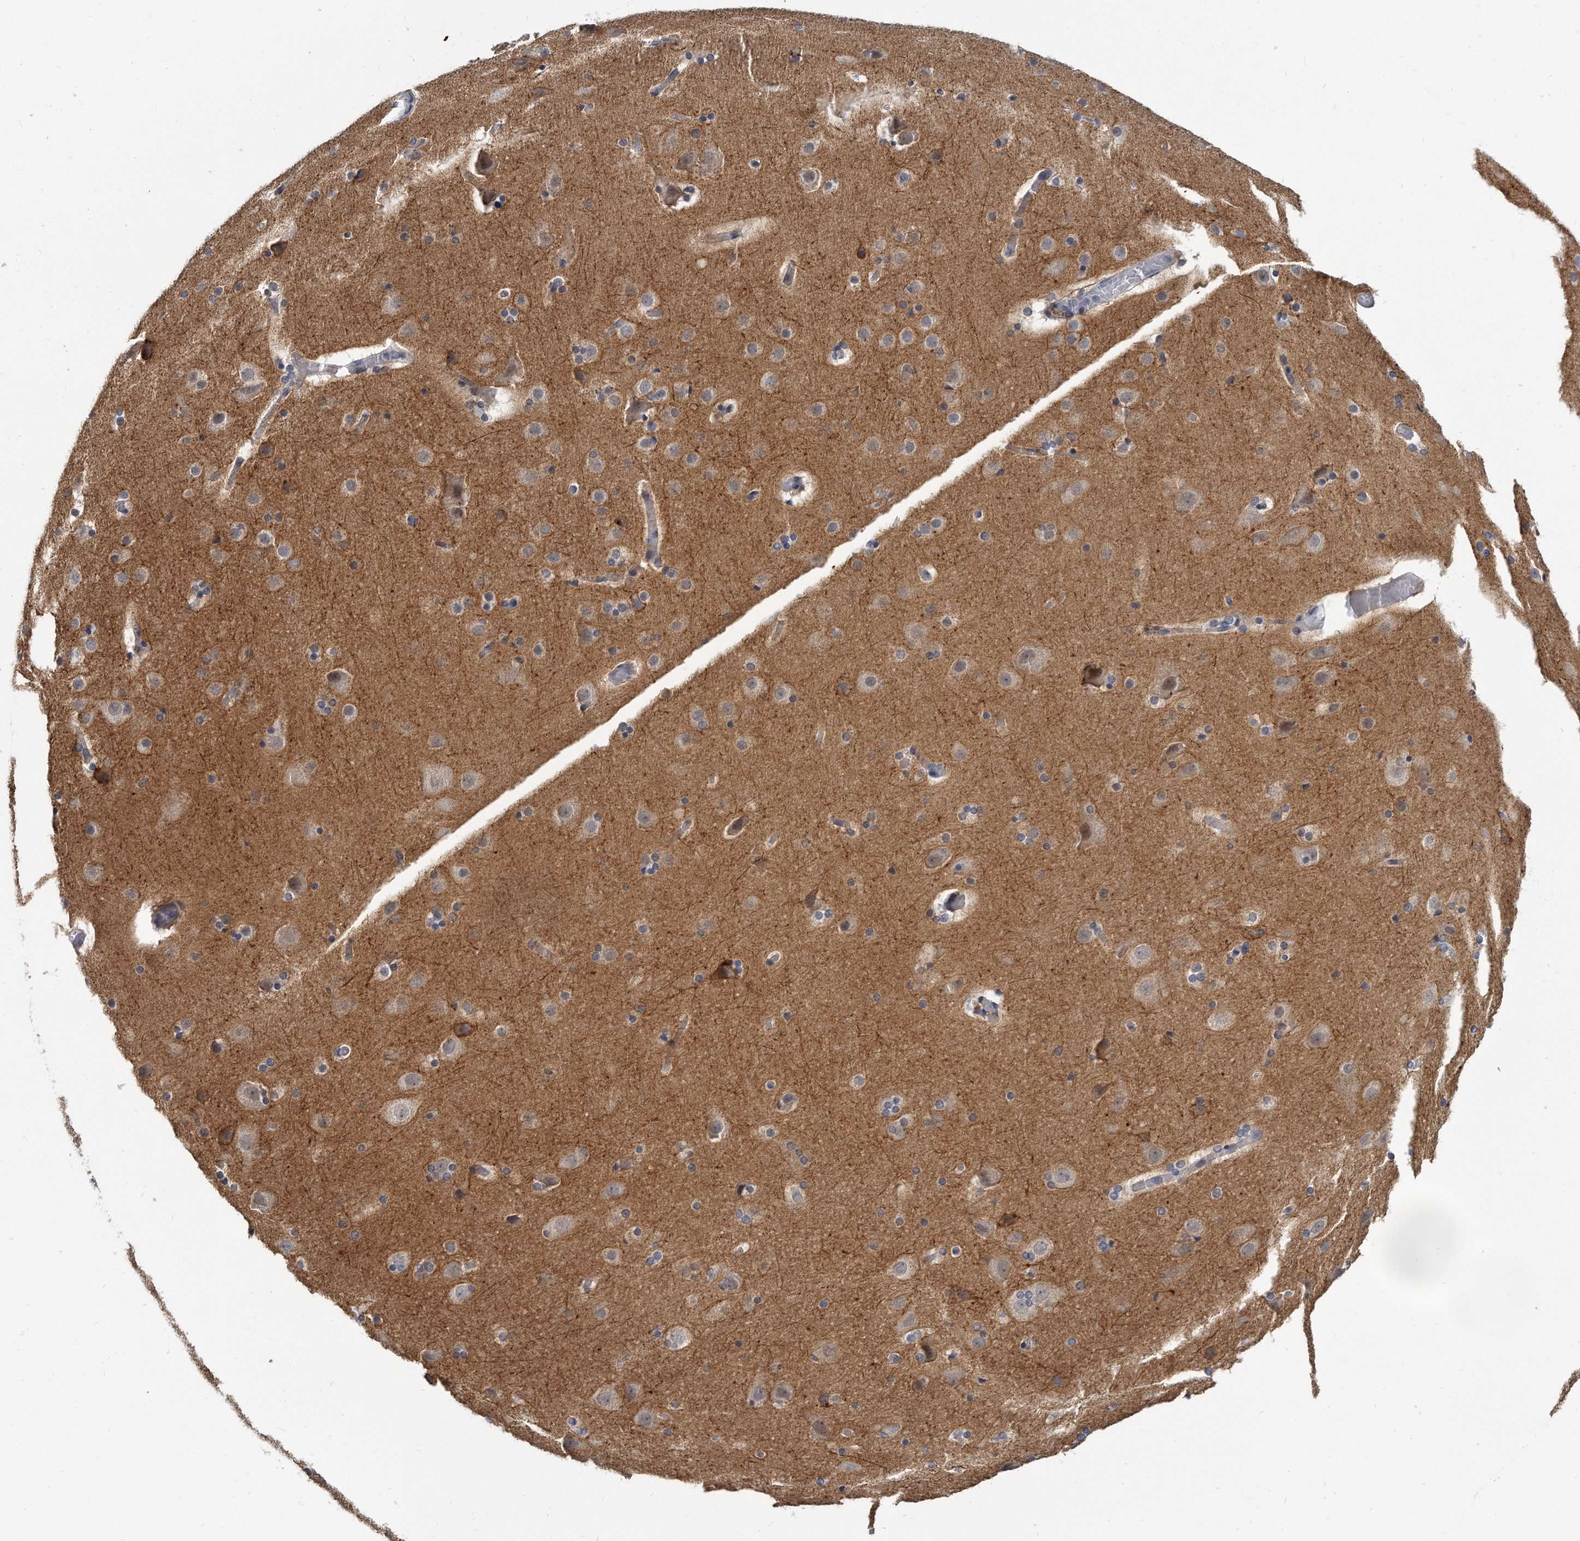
{"staining": {"intensity": "negative", "quantity": "none", "location": "none"}, "tissue": "cerebral cortex", "cell_type": "Endothelial cells", "image_type": "normal", "snomed": [{"axis": "morphology", "description": "Normal tissue, NOS"}, {"axis": "topography", "description": "Cerebral cortex"}], "caption": "This is an immunohistochemistry (IHC) micrograph of normal human cerebral cortex. There is no staining in endothelial cells.", "gene": "KLHL7", "patient": {"sex": "male", "age": 57}}